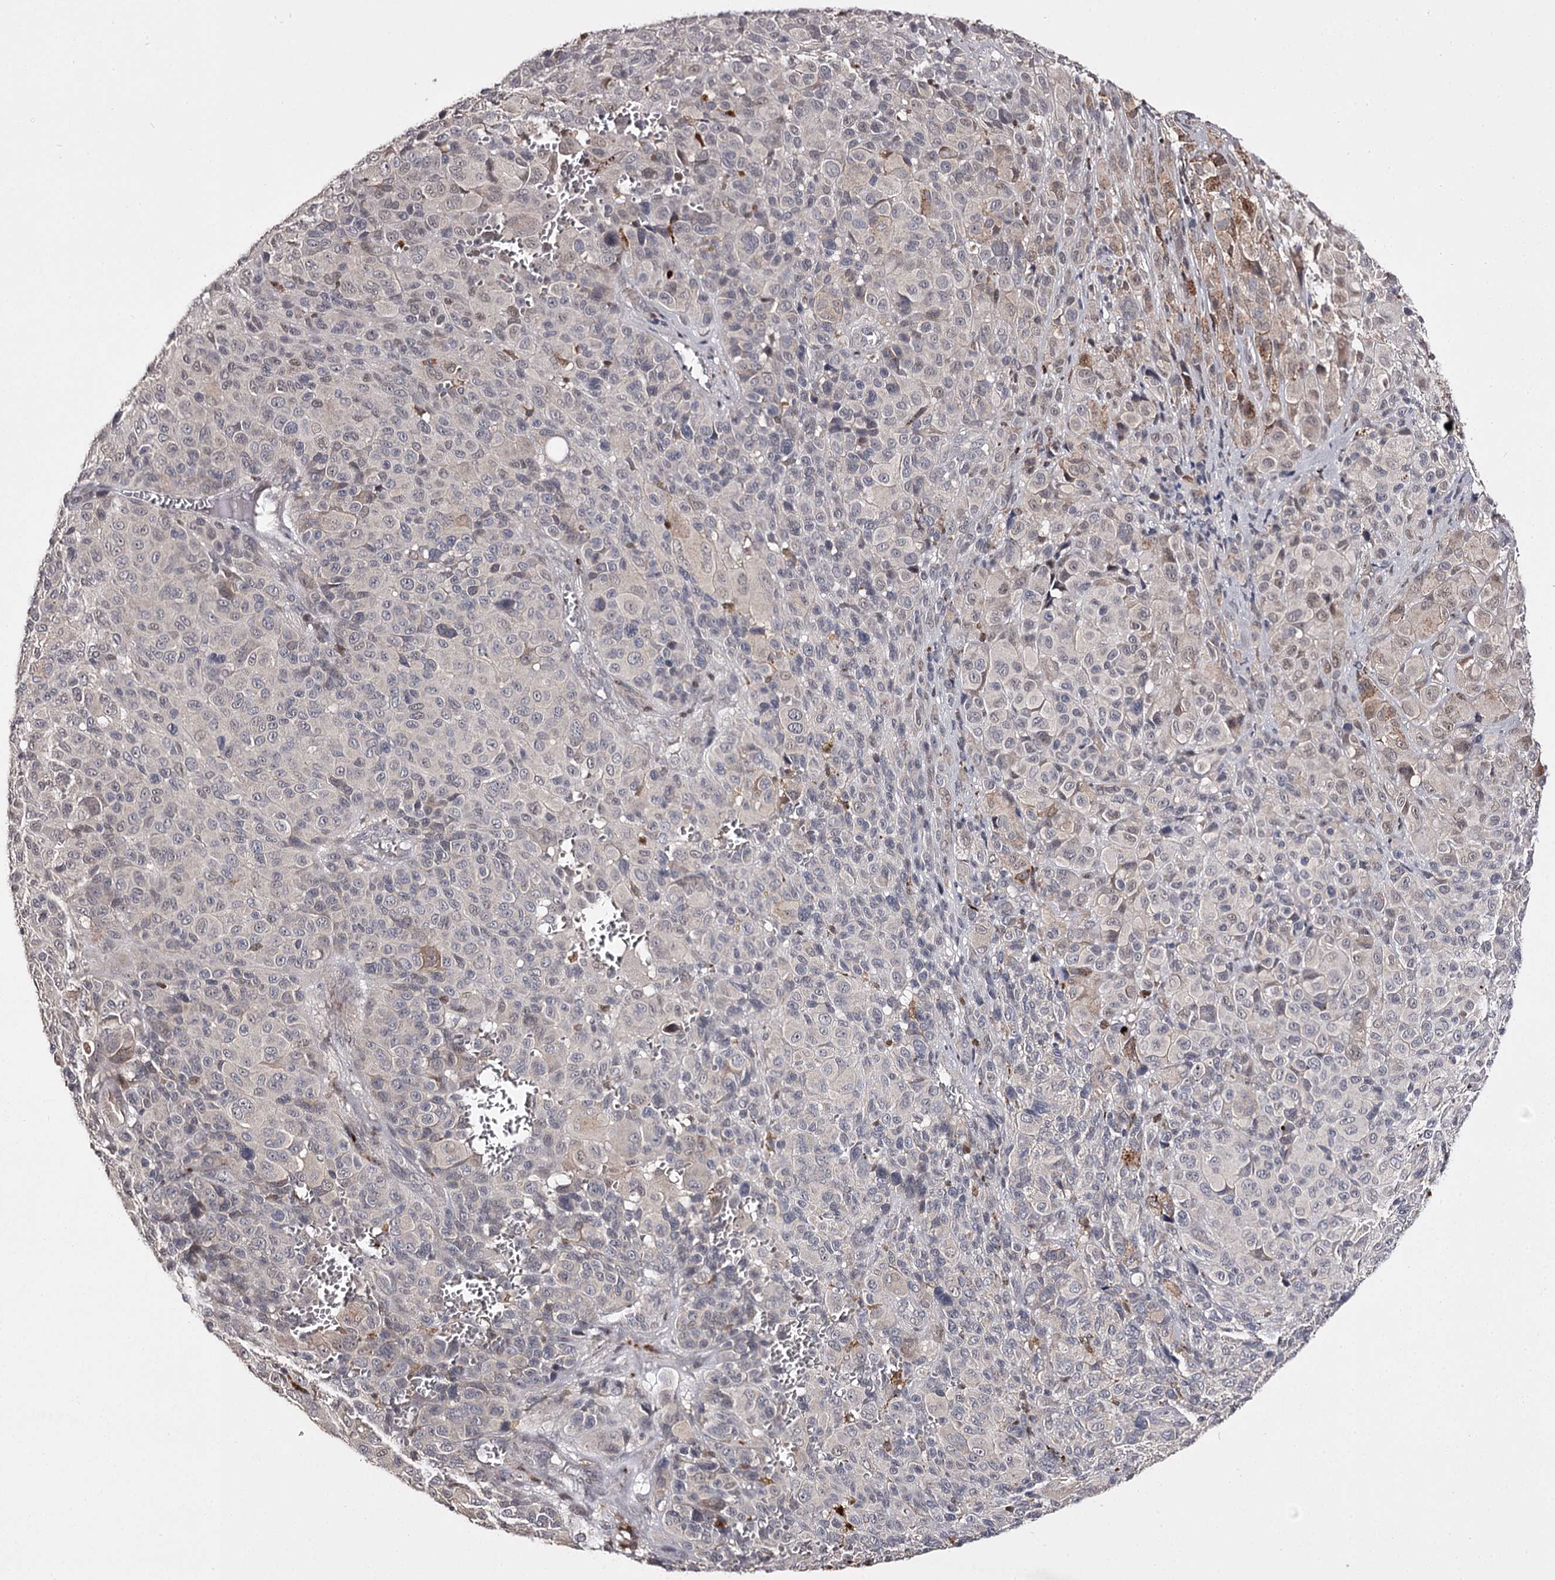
{"staining": {"intensity": "weak", "quantity": "<25%", "location": "cytoplasmic/membranous"}, "tissue": "melanoma", "cell_type": "Tumor cells", "image_type": "cancer", "snomed": [{"axis": "morphology", "description": "Malignant melanoma, NOS"}, {"axis": "topography", "description": "Skin of trunk"}], "caption": "Human melanoma stained for a protein using immunohistochemistry (IHC) exhibits no expression in tumor cells.", "gene": "SLC32A1", "patient": {"sex": "male", "age": 71}}